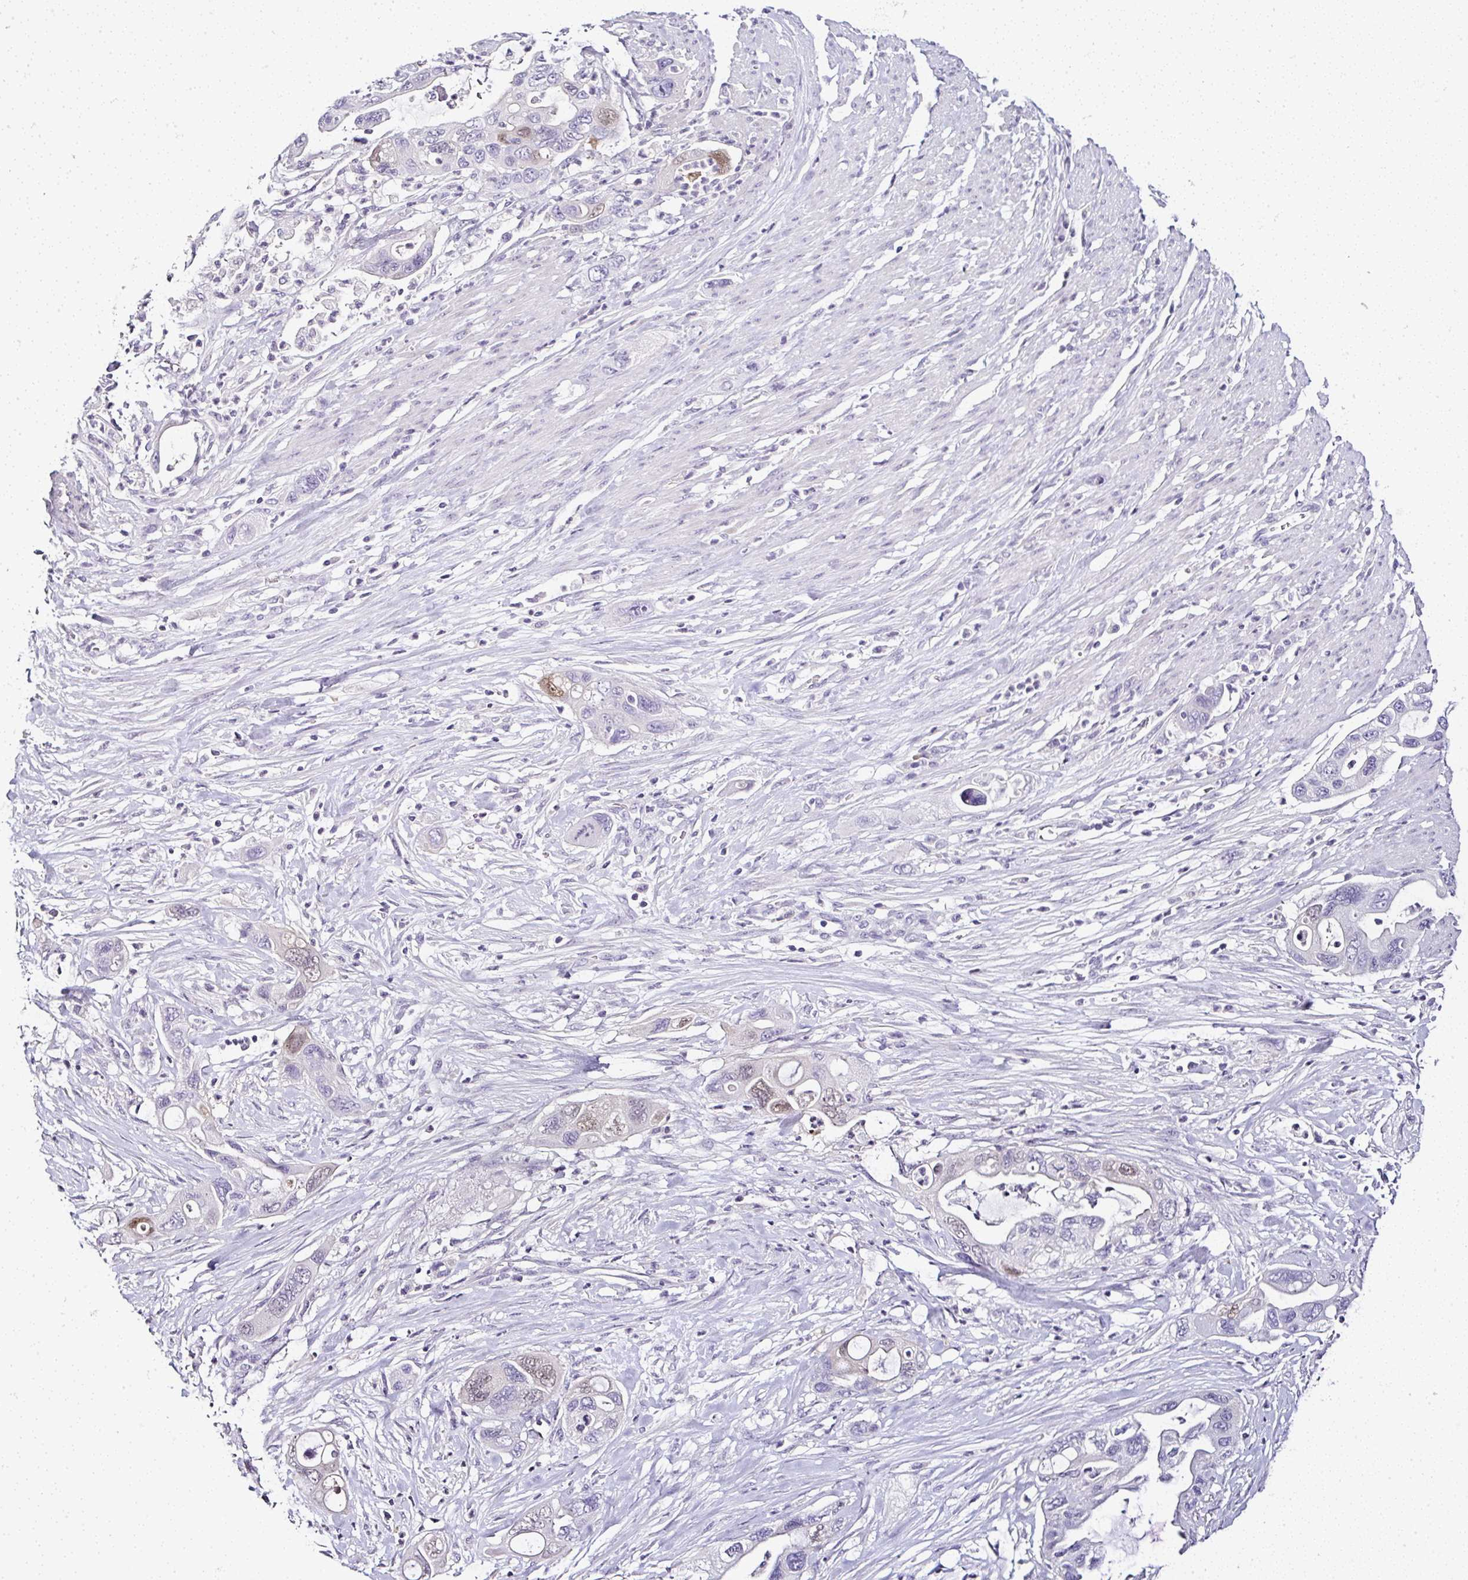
{"staining": {"intensity": "negative", "quantity": "none", "location": "none"}, "tissue": "pancreatic cancer", "cell_type": "Tumor cells", "image_type": "cancer", "snomed": [{"axis": "morphology", "description": "Adenocarcinoma, NOS"}, {"axis": "topography", "description": "Pancreas"}], "caption": "This is an IHC image of human adenocarcinoma (pancreatic). There is no positivity in tumor cells.", "gene": "SERPINB3", "patient": {"sex": "female", "age": 71}}